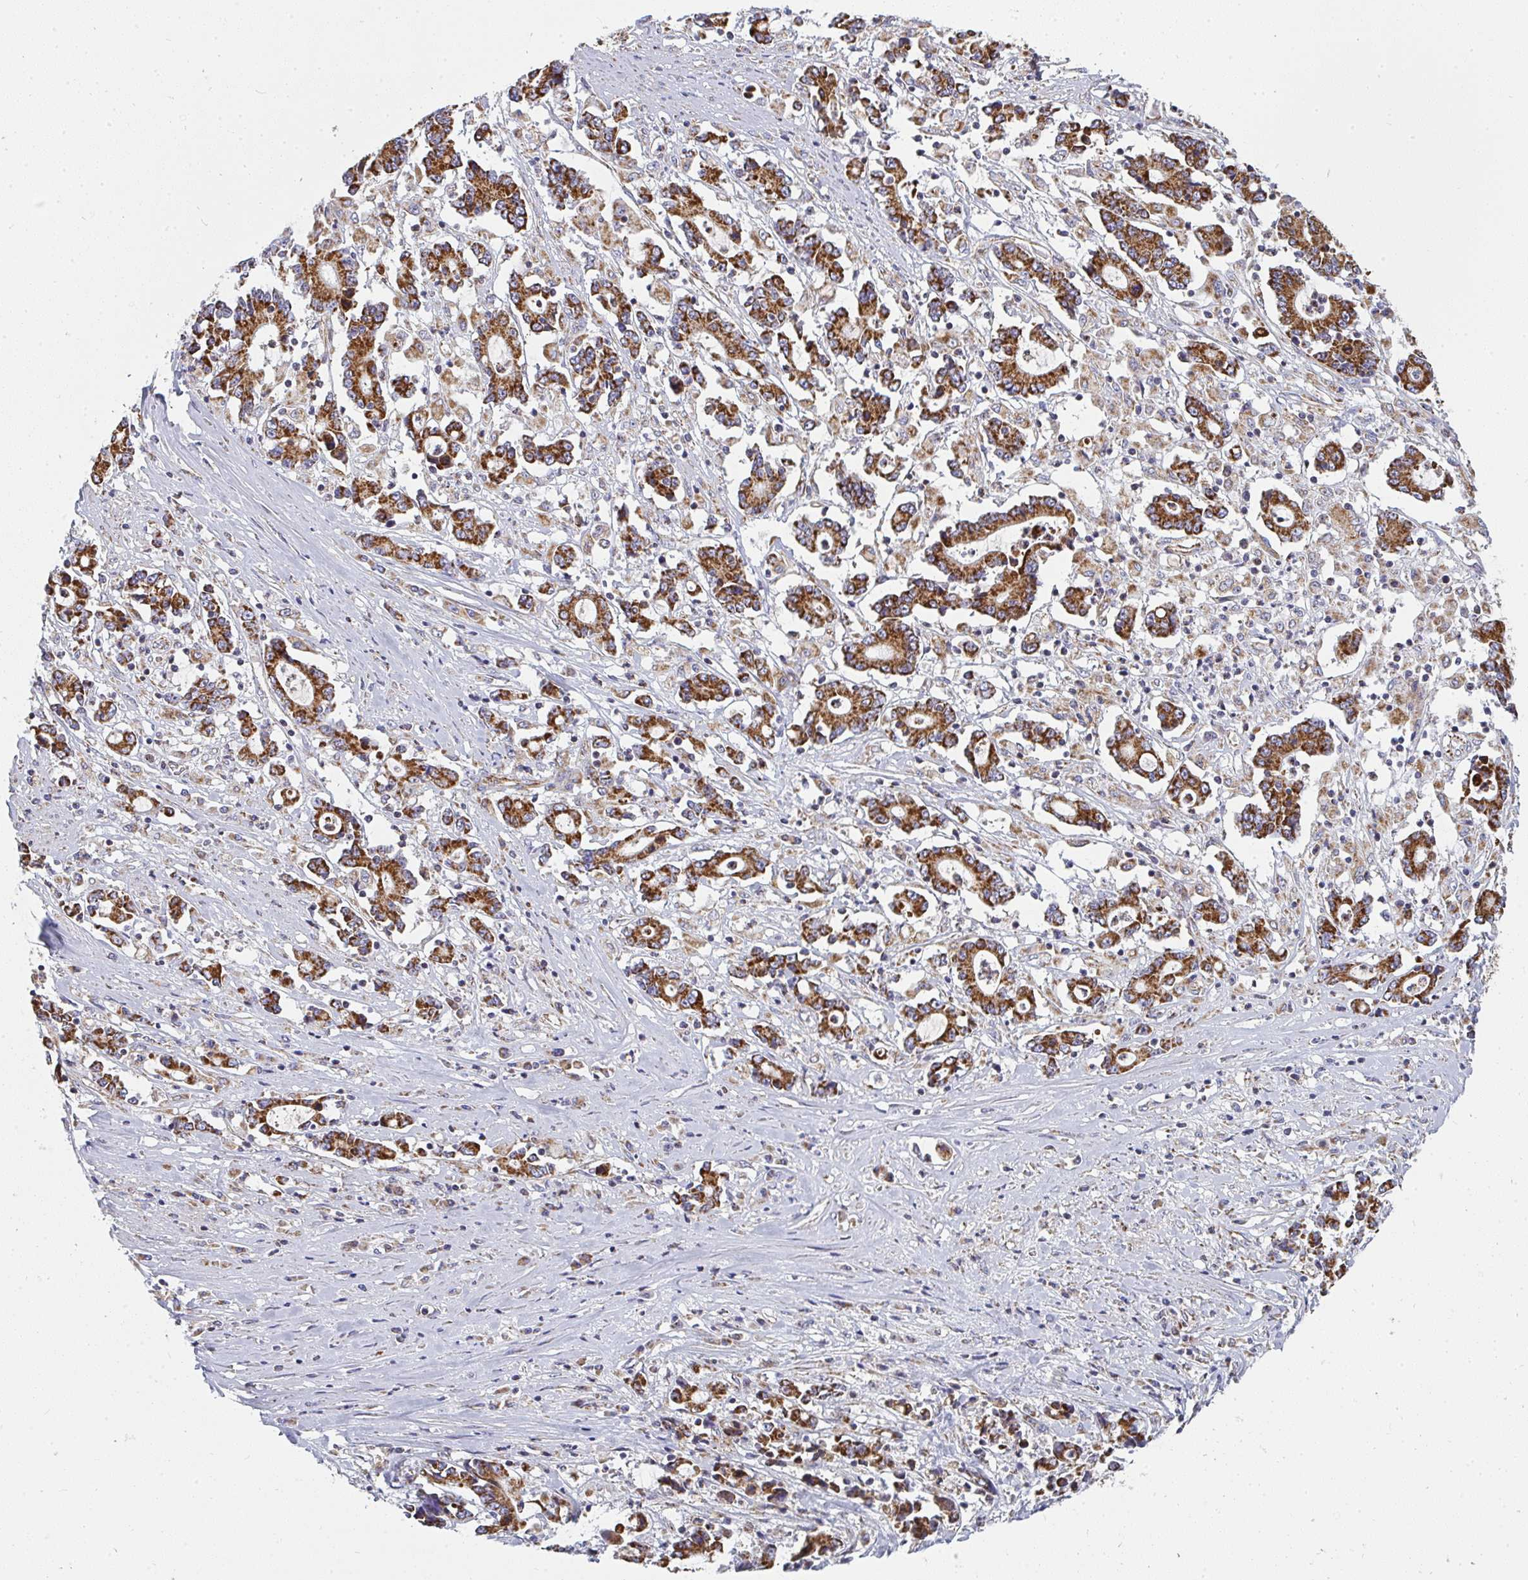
{"staining": {"intensity": "strong", "quantity": ">75%", "location": "cytoplasmic/membranous"}, "tissue": "stomach cancer", "cell_type": "Tumor cells", "image_type": "cancer", "snomed": [{"axis": "morphology", "description": "Adenocarcinoma, NOS"}, {"axis": "topography", "description": "Stomach, upper"}], "caption": "Tumor cells reveal high levels of strong cytoplasmic/membranous expression in about >75% of cells in human stomach cancer (adenocarcinoma).", "gene": "FAHD1", "patient": {"sex": "male", "age": 68}}